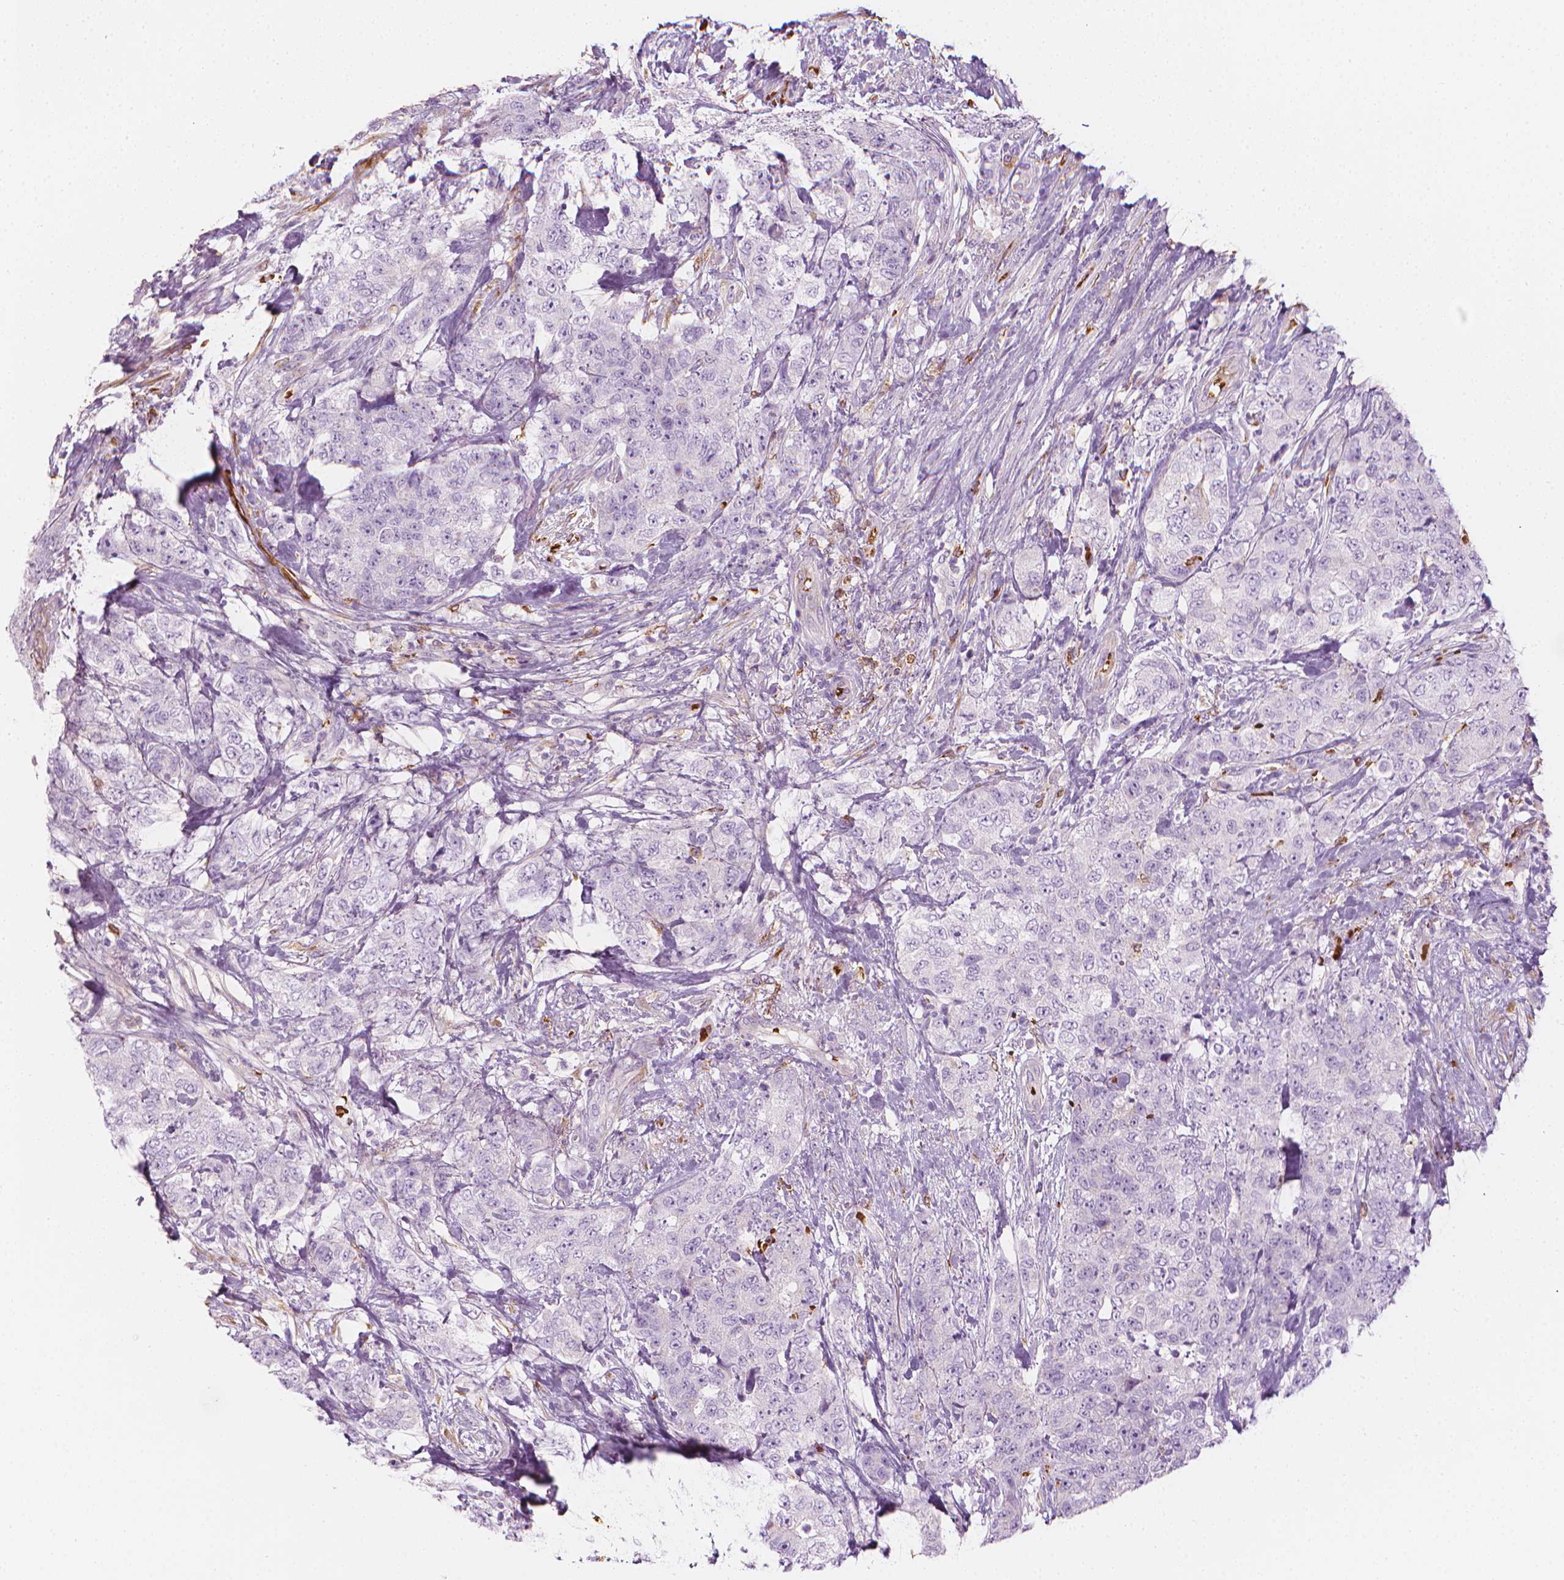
{"staining": {"intensity": "negative", "quantity": "none", "location": "none"}, "tissue": "urothelial cancer", "cell_type": "Tumor cells", "image_type": "cancer", "snomed": [{"axis": "morphology", "description": "Urothelial carcinoma, High grade"}, {"axis": "topography", "description": "Urinary bladder"}], "caption": "There is no significant staining in tumor cells of urothelial cancer.", "gene": "CES1", "patient": {"sex": "female", "age": 78}}